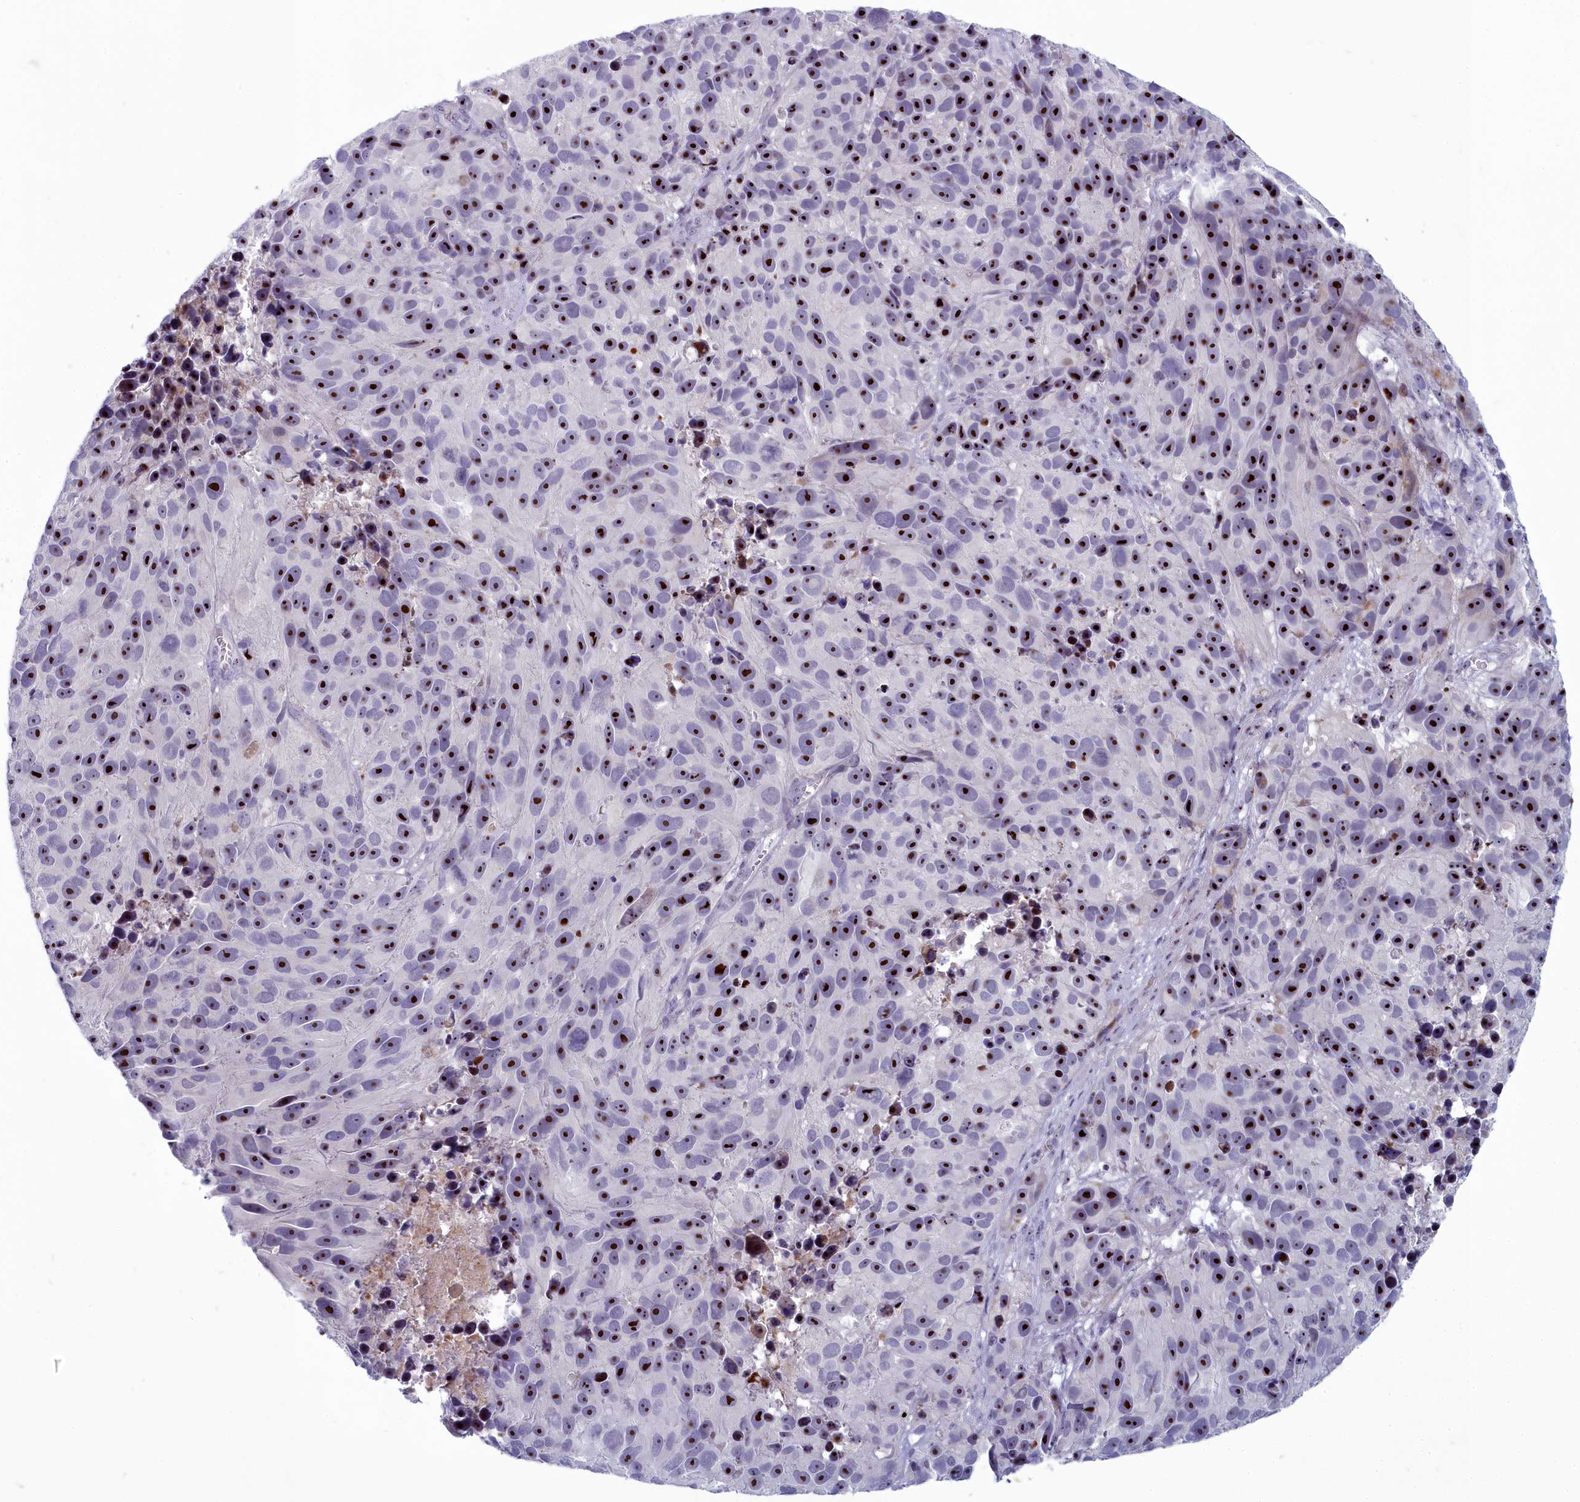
{"staining": {"intensity": "strong", "quantity": "25%-75%", "location": "nuclear"}, "tissue": "melanoma", "cell_type": "Tumor cells", "image_type": "cancer", "snomed": [{"axis": "morphology", "description": "Malignant melanoma, NOS"}, {"axis": "topography", "description": "Skin"}], "caption": "Protein expression analysis of malignant melanoma displays strong nuclear expression in about 25%-75% of tumor cells. (IHC, brightfield microscopy, high magnification).", "gene": "INSYN2A", "patient": {"sex": "male", "age": 84}}